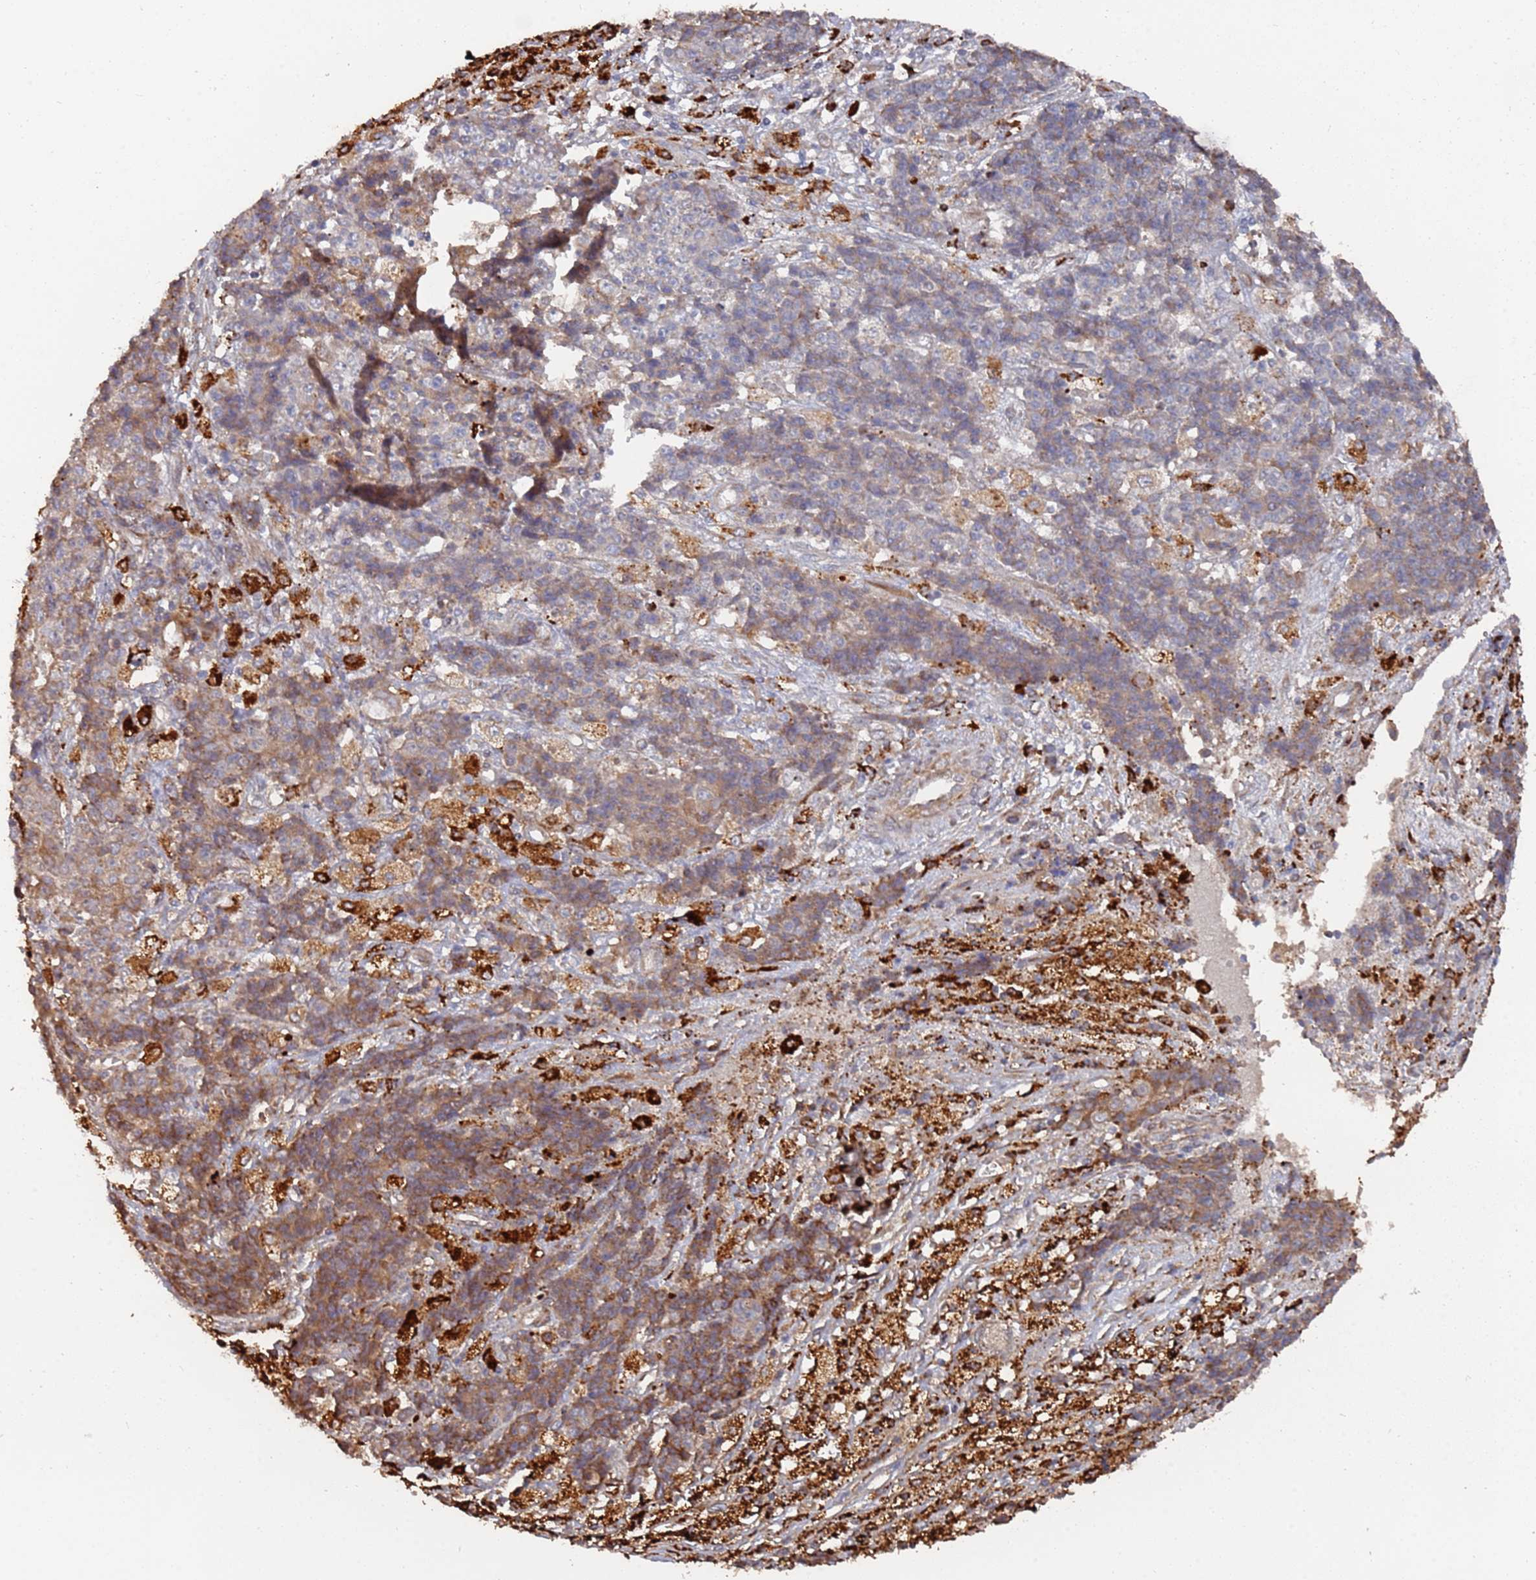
{"staining": {"intensity": "moderate", "quantity": "25%-75%", "location": "cytoplasmic/membranous"}, "tissue": "ovarian cancer", "cell_type": "Tumor cells", "image_type": "cancer", "snomed": [{"axis": "morphology", "description": "Carcinoma, endometroid"}, {"axis": "topography", "description": "Ovary"}], "caption": "Protein expression analysis of human ovarian endometroid carcinoma reveals moderate cytoplasmic/membranous positivity in approximately 25%-75% of tumor cells.", "gene": "LACC1", "patient": {"sex": "female", "age": 42}}